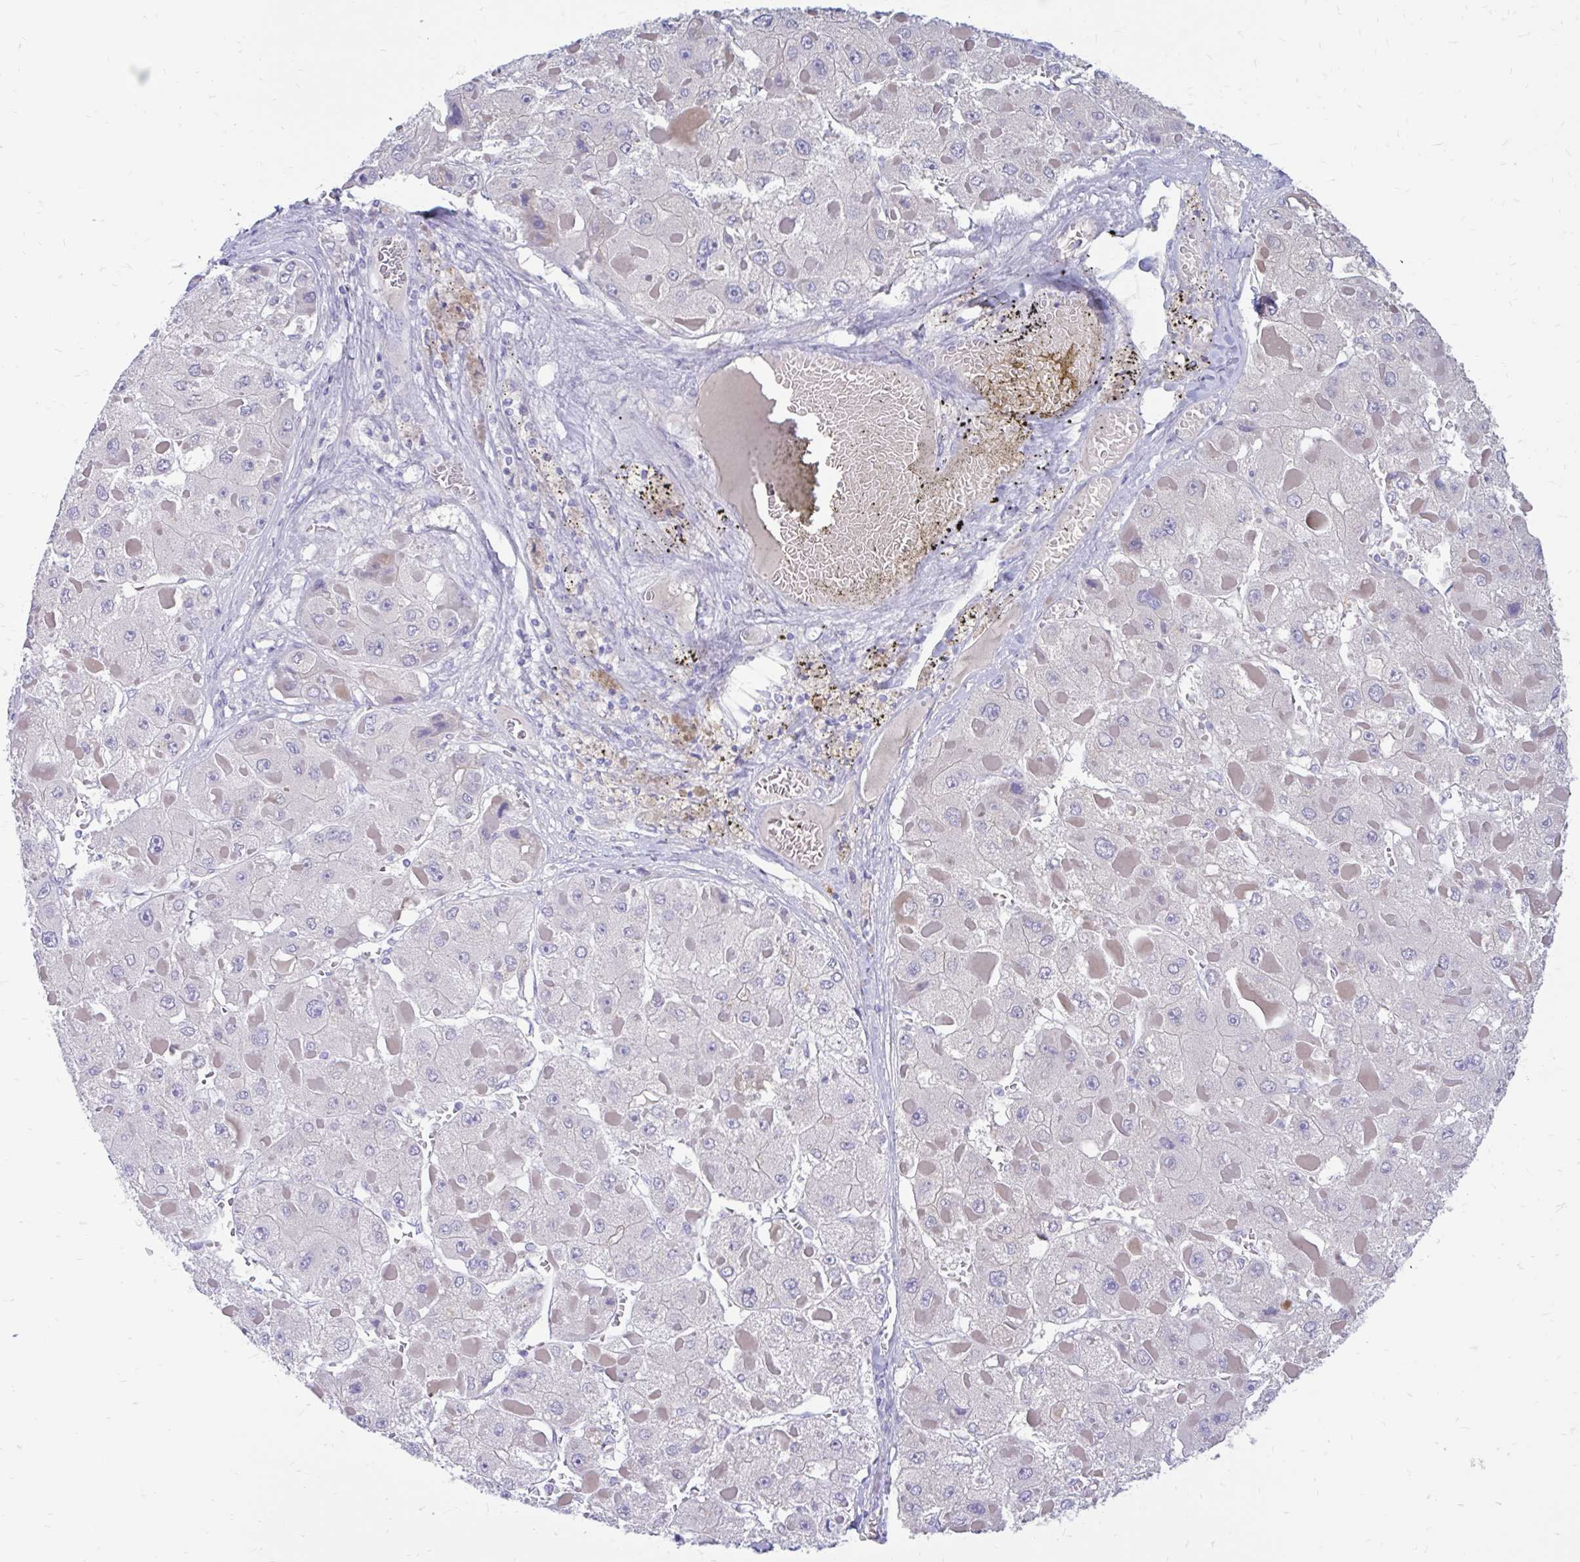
{"staining": {"intensity": "negative", "quantity": "none", "location": "none"}, "tissue": "liver cancer", "cell_type": "Tumor cells", "image_type": "cancer", "snomed": [{"axis": "morphology", "description": "Carcinoma, Hepatocellular, NOS"}, {"axis": "topography", "description": "Liver"}], "caption": "Protein analysis of liver hepatocellular carcinoma demonstrates no significant expression in tumor cells. (Stains: DAB (3,3'-diaminobenzidine) IHC with hematoxylin counter stain, Microscopy: brightfield microscopy at high magnification).", "gene": "IGSF5", "patient": {"sex": "female", "age": 73}}